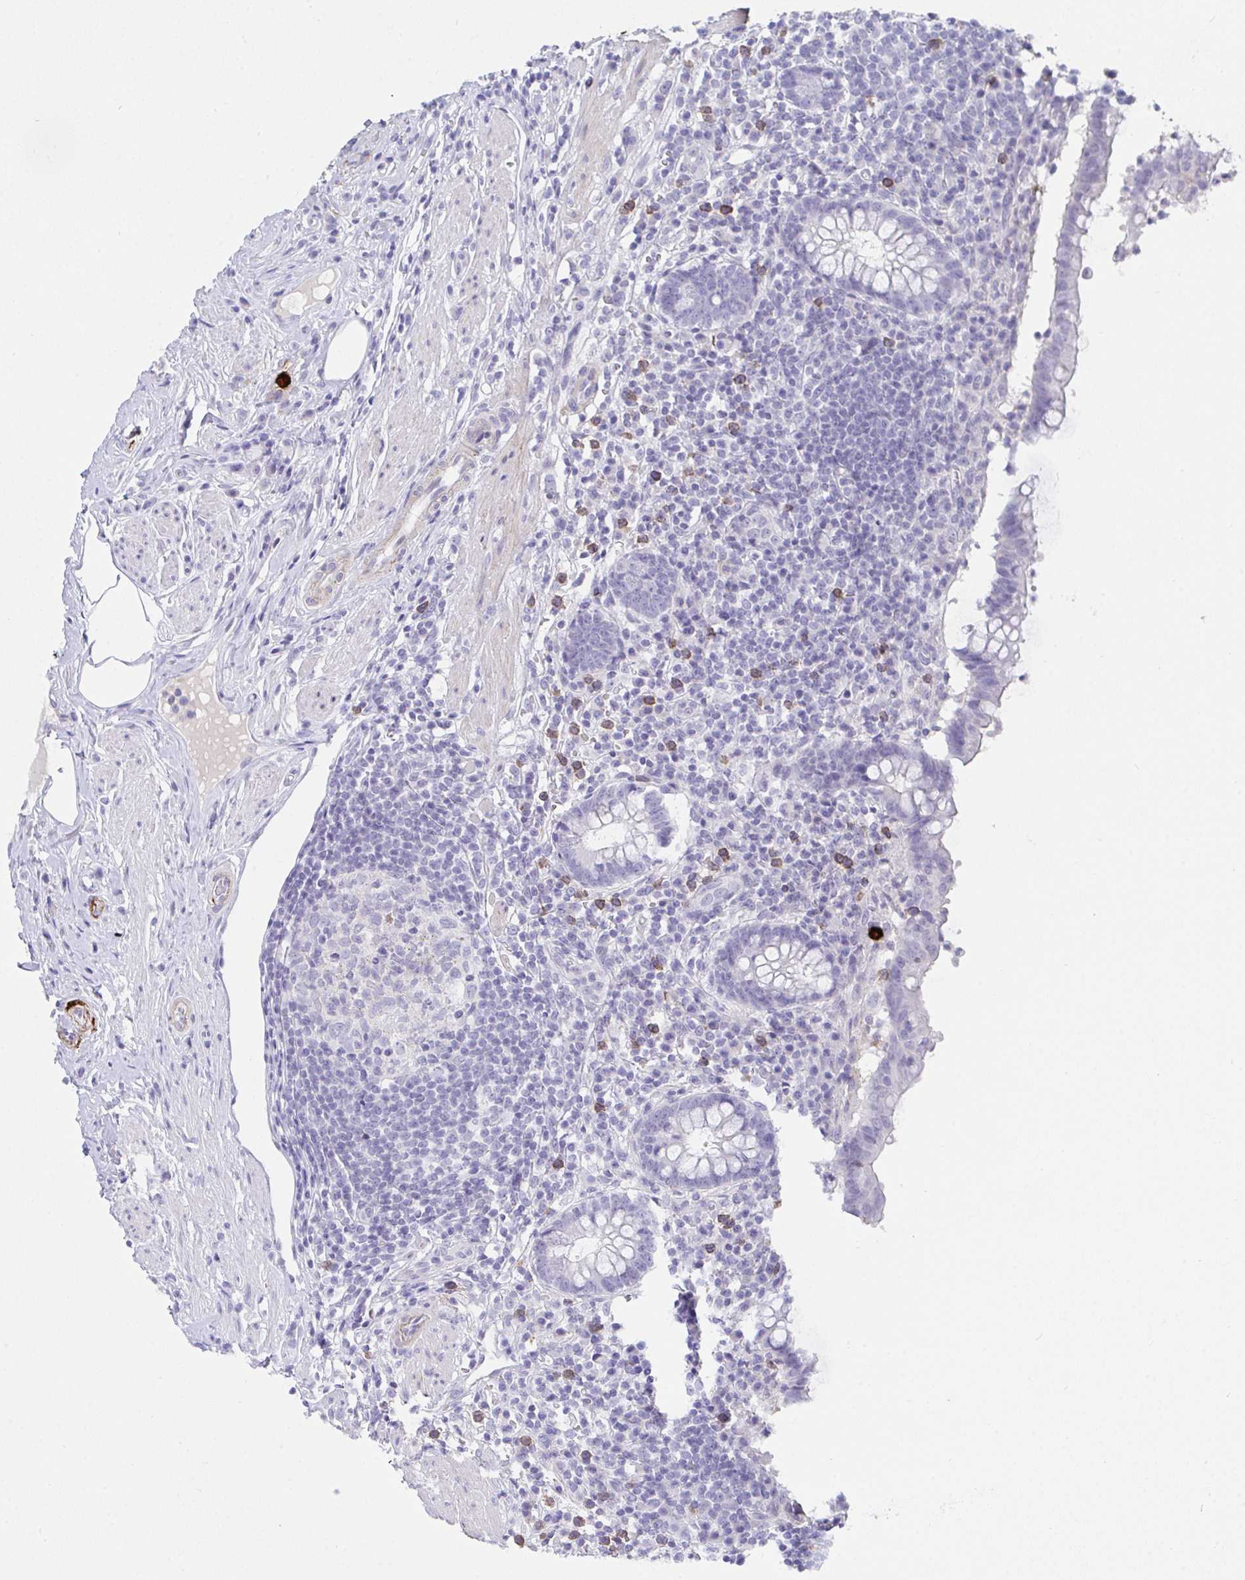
{"staining": {"intensity": "negative", "quantity": "none", "location": "none"}, "tissue": "appendix", "cell_type": "Glandular cells", "image_type": "normal", "snomed": [{"axis": "morphology", "description": "Normal tissue, NOS"}, {"axis": "topography", "description": "Appendix"}], "caption": "Immunohistochemistry histopathology image of benign appendix: appendix stained with DAB (3,3'-diaminobenzidine) shows no significant protein expression in glandular cells. (DAB (3,3'-diaminobenzidine) immunohistochemistry (IHC) with hematoxylin counter stain).", "gene": "KMT2E", "patient": {"sex": "female", "age": 56}}